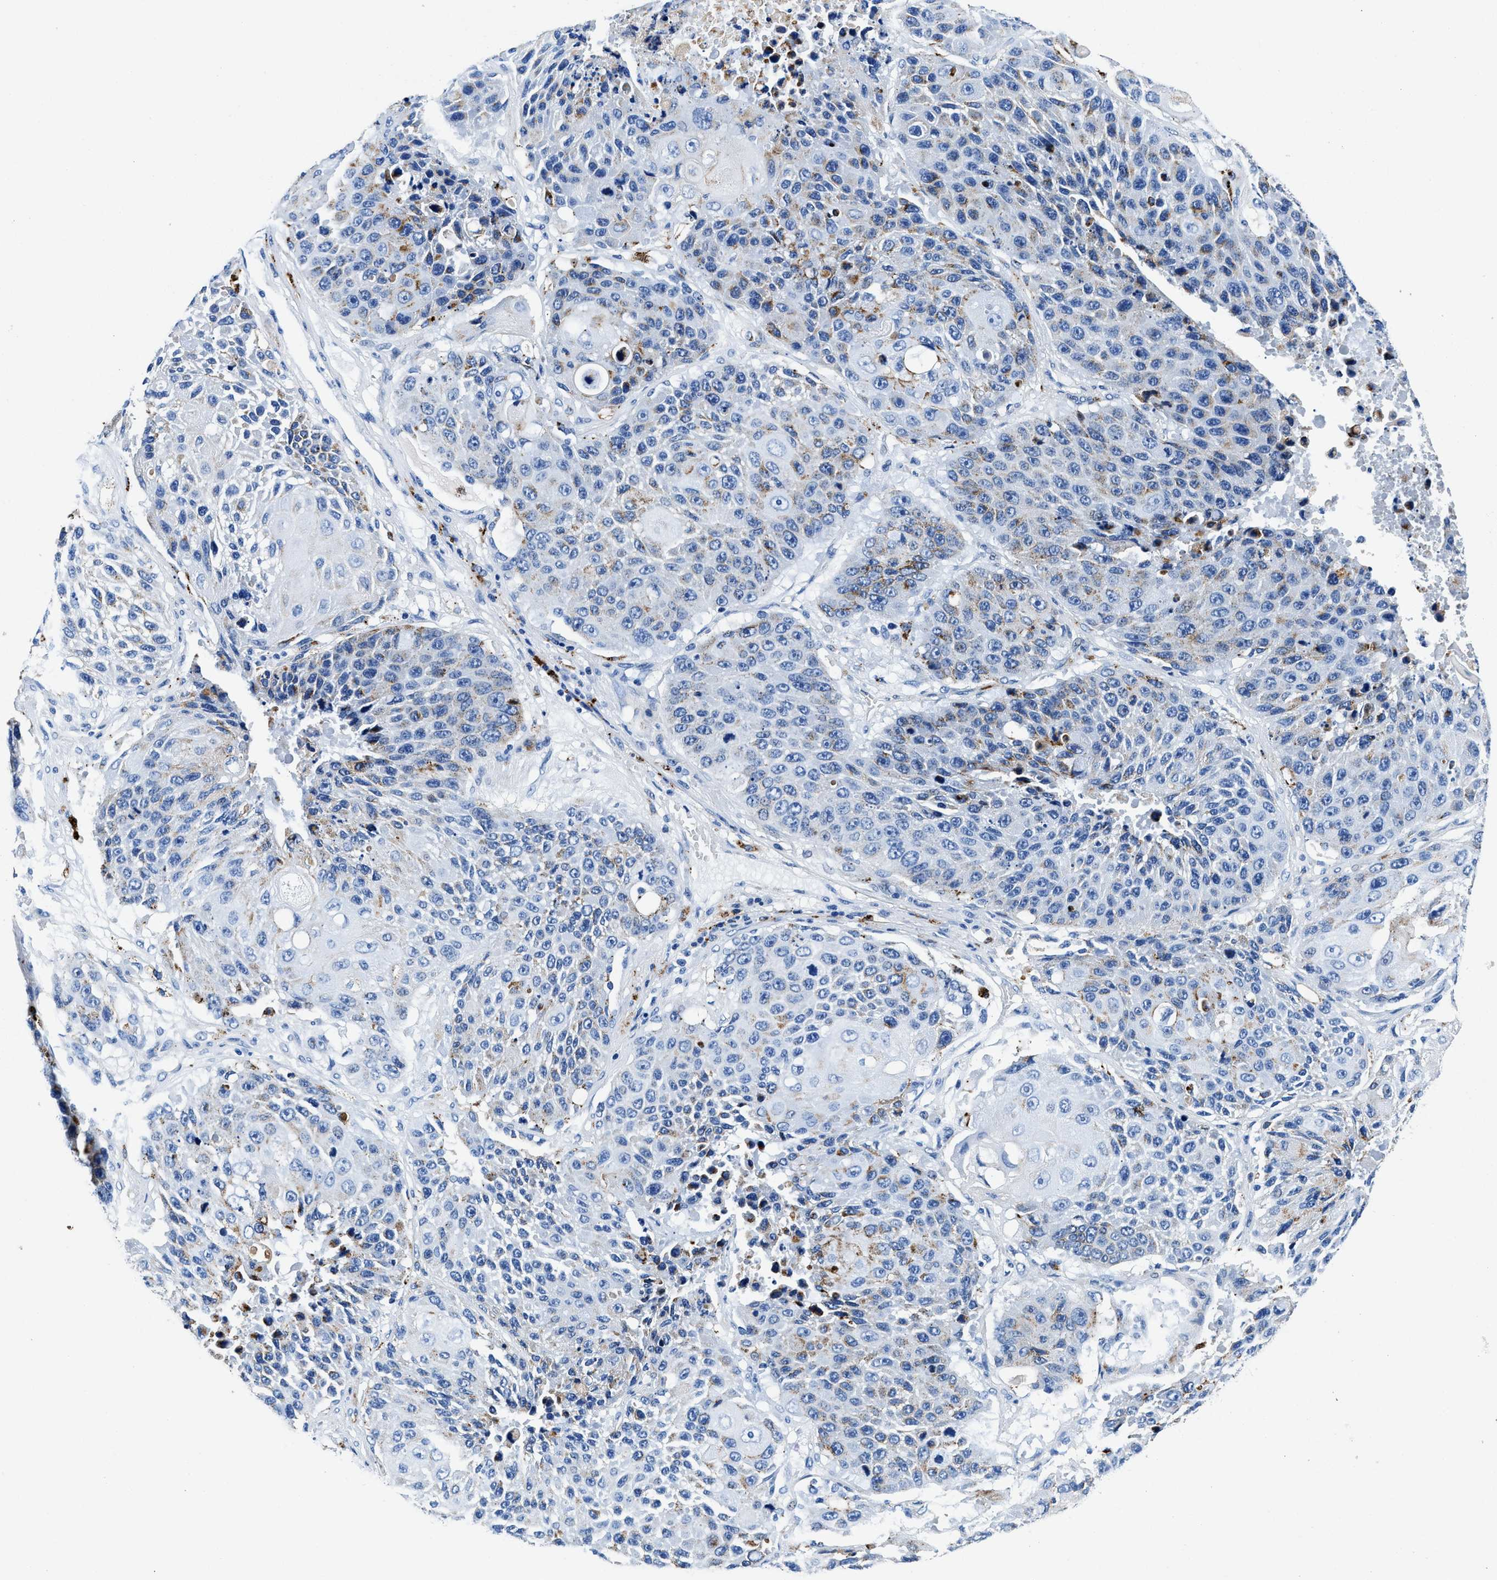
{"staining": {"intensity": "moderate", "quantity": "<25%", "location": "cytoplasmic/membranous"}, "tissue": "lung cancer", "cell_type": "Tumor cells", "image_type": "cancer", "snomed": [{"axis": "morphology", "description": "Squamous cell carcinoma, NOS"}, {"axis": "topography", "description": "Lung"}], "caption": "Immunohistochemistry (IHC) staining of lung cancer, which demonstrates low levels of moderate cytoplasmic/membranous staining in approximately <25% of tumor cells indicating moderate cytoplasmic/membranous protein staining. The staining was performed using DAB (3,3'-diaminobenzidine) (brown) for protein detection and nuclei were counterstained in hematoxylin (blue).", "gene": "OR14K1", "patient": {"sex": "male", "age": 61}}